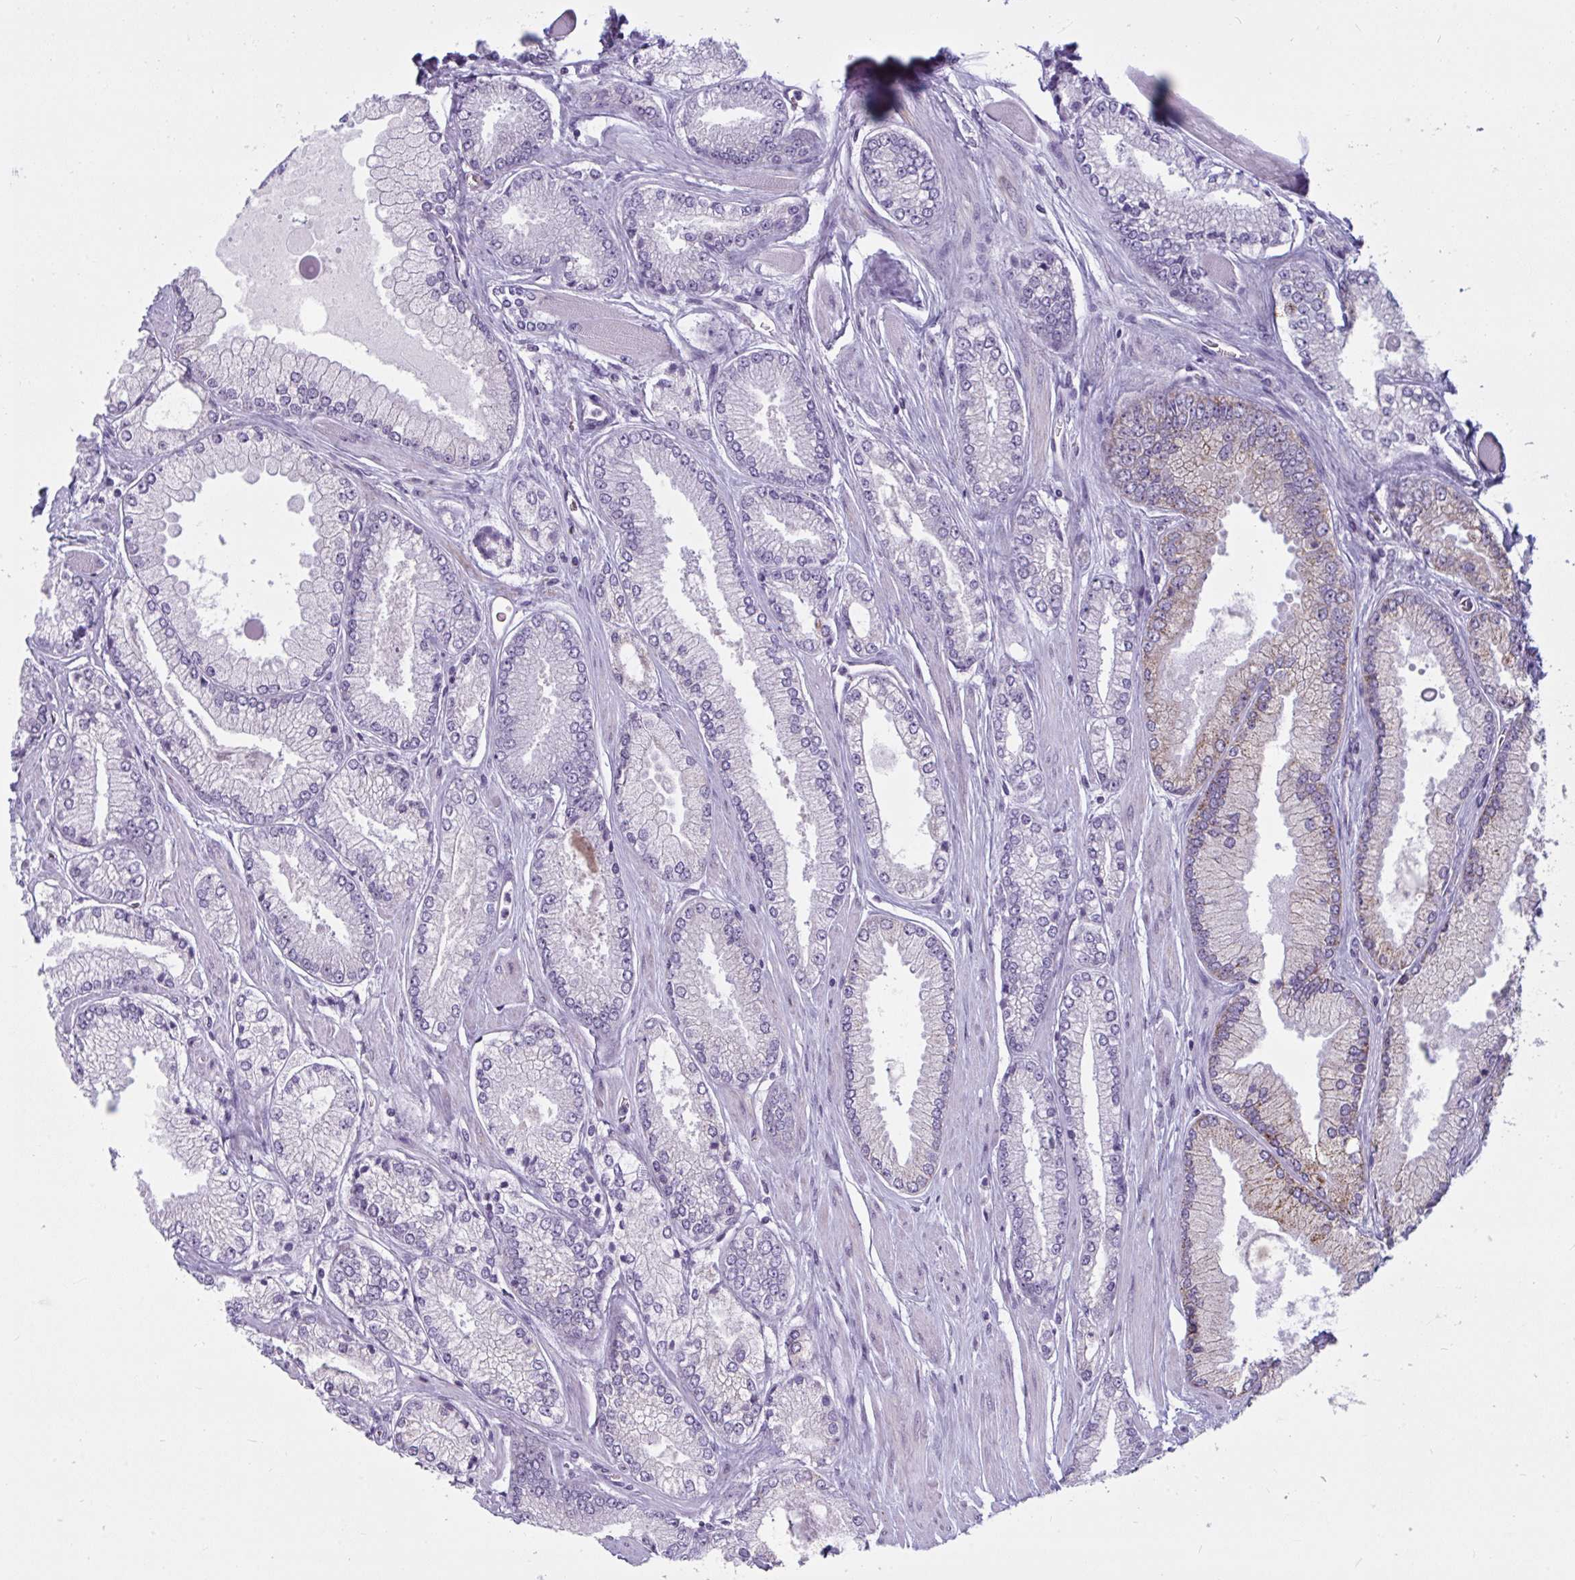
{"staining": {"intensity": "weak", "quantity": "<25%", "location": "cytoplasmic/membranous"}, "tissue": "prostate cancer", "cell_type": "Tumor cells", "image_type": "cancer", "snomed": [{"axis": "morphology", "description": "Adenocarcinoma, Low grade"}, {"axis": "topography", "description": "Prostate"}], "caption": "The immunohistochemistry (IHC) image has no significant expression in tumor cells of prostate cancer (adenocarcinoma (low-grade)) tissue. (Immunohistochemistry (ihc), brightfield microscopy, high magnification).", "gene": "TANK", "patient": {"sex": "male", "age": 67}}